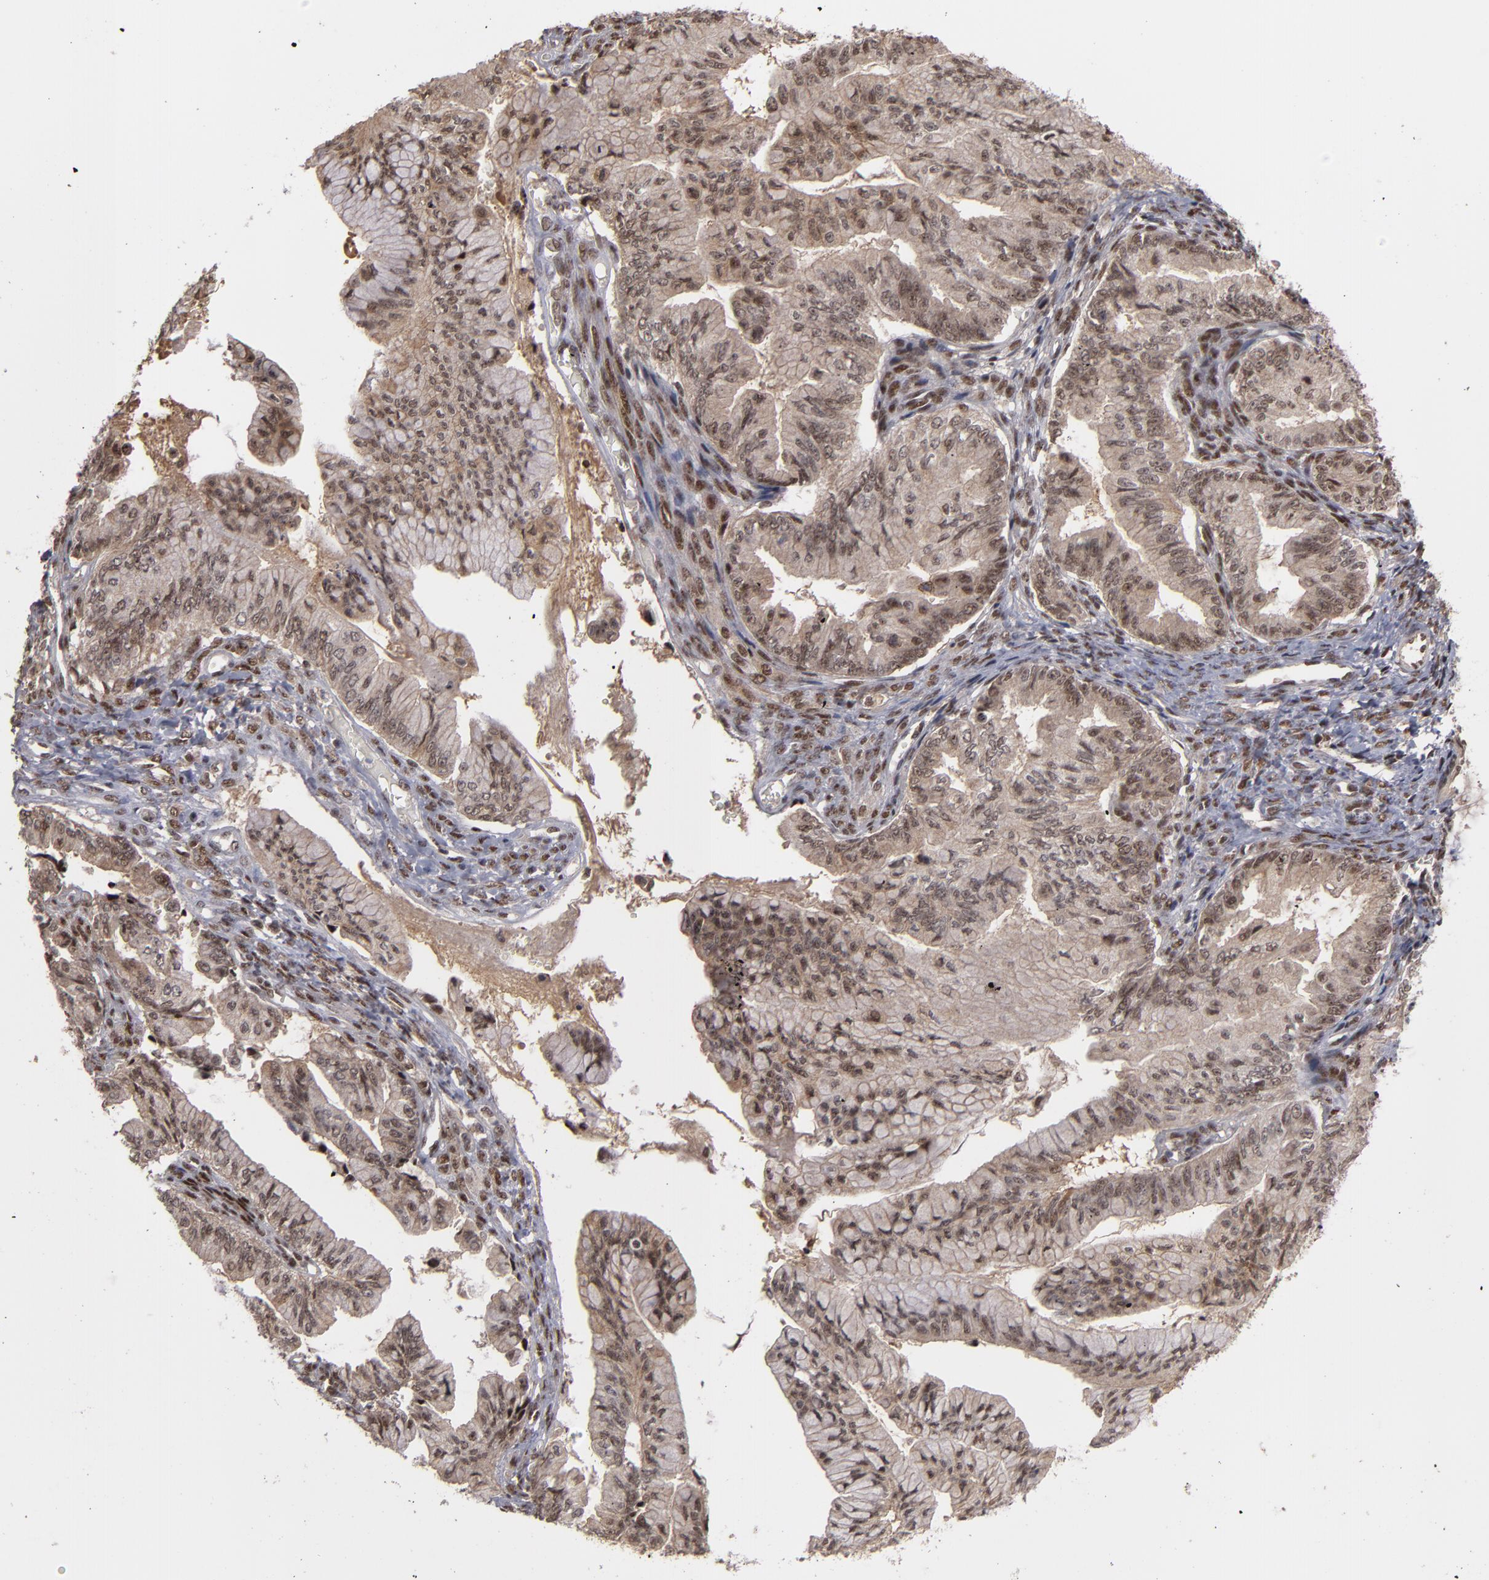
{"staining": {"intensity": "weak", "quantity": "25%-75%", "location": "nuclear"}, "tissue": "ovarian cancer", "cell_type": "Tumor cells", "image_type": "cancer", "snomed": [{"axis": "morphology", "description": "Cystadenocarcinoma, mucinous, NOS"}, {"axis": "topography", "description": "Ovary"}], "caption": "Weak nuclear positivity is identified in about 25%-75% of tumor cells in ovarian cancer.", "gene": "ZNF234", "patient": {"sex": "female", "age": 36}}